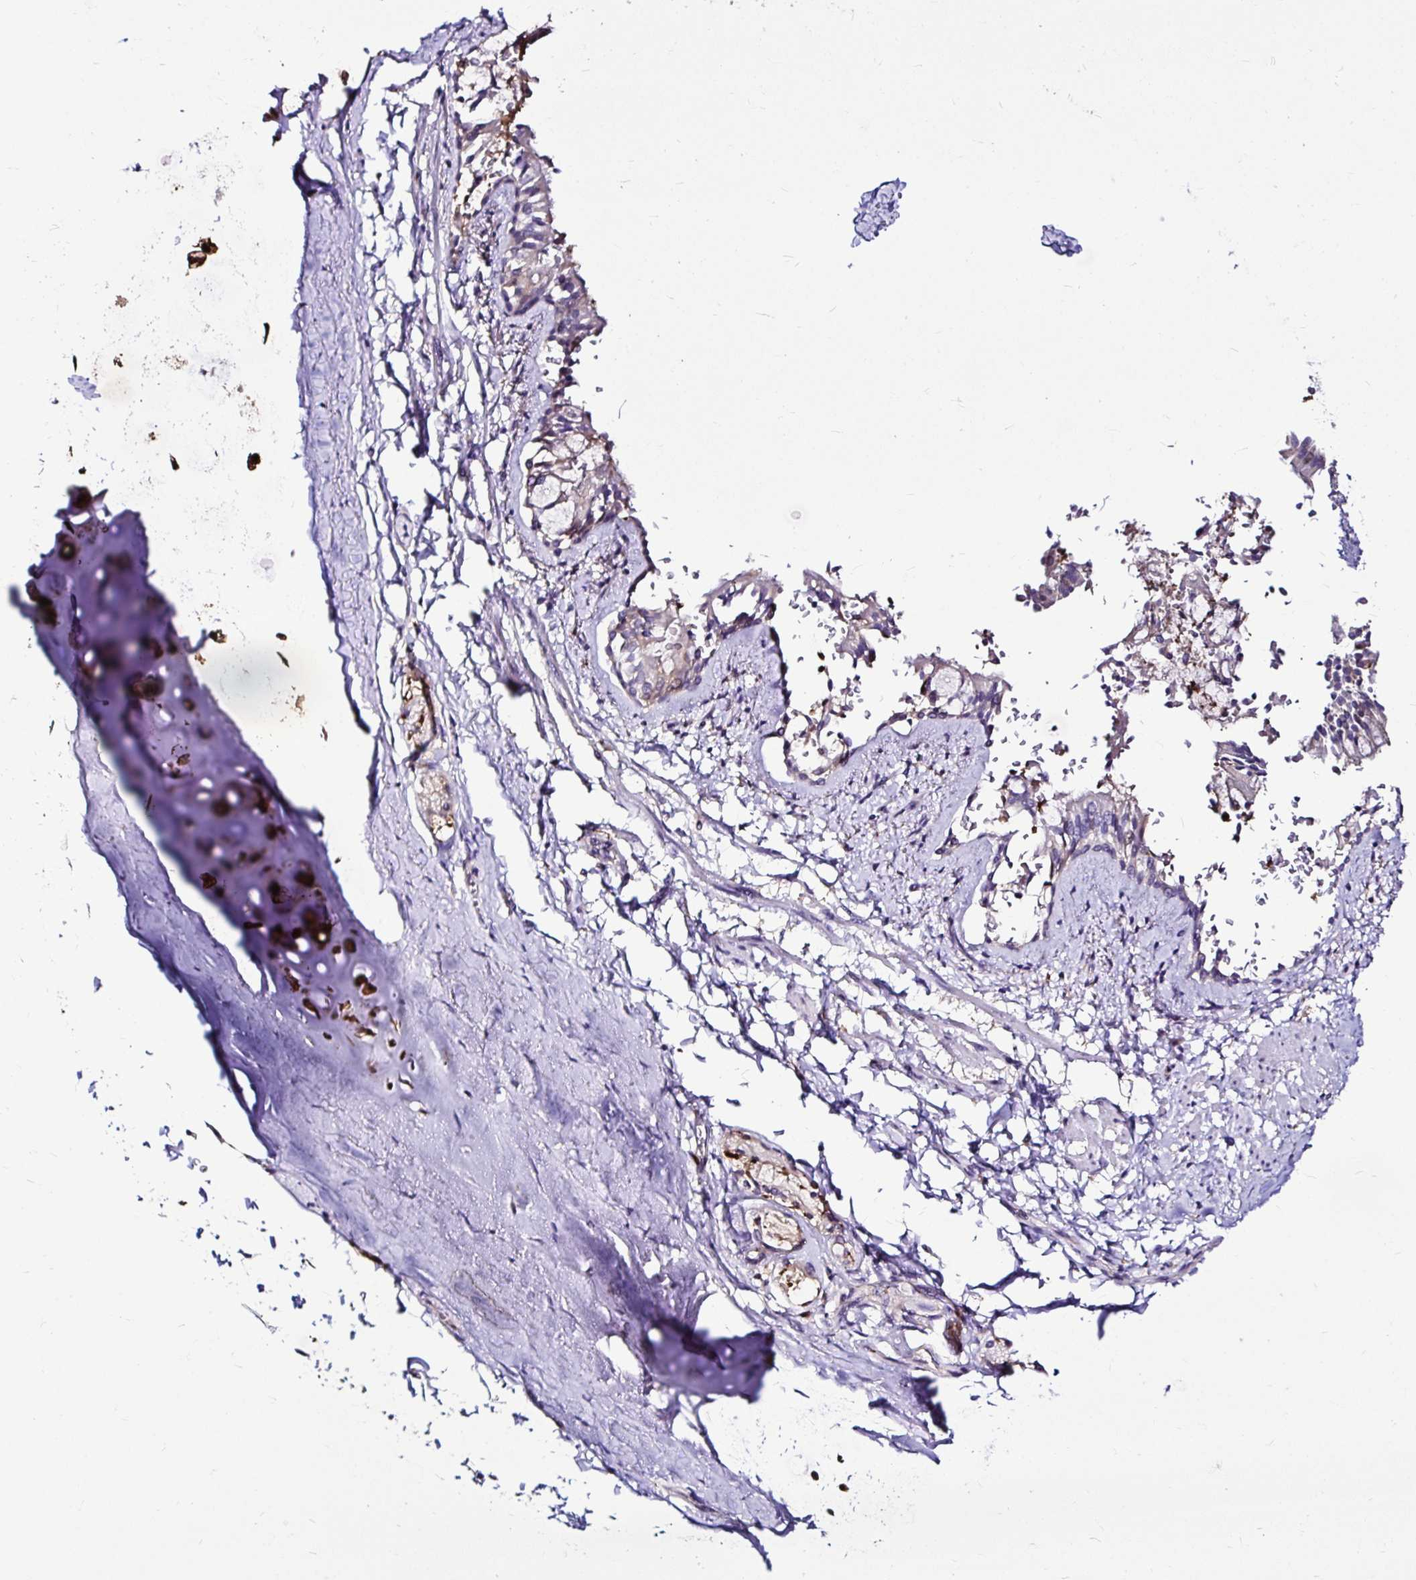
{"staining": {"intensity": "moderate", "quantity": "<25%", "location": "cytoplasmic/membranous"}, "tissue": "adipose tissue", "cell_type": "Adipocytes", "image_type": "normal", "snomed": [{"axis": "morphology", "description": "Normal tissue, NOS"}, {"axis": "topography", "description": "Cartilage tissue"}, {"axis": "topography", "description": "Bronchus"}, {"axis": "topography", "description": "Peripheral nerve tissue"}], "caption": "Moderate cytoplasmic/membranous protein staining is identified in about <25% of adipocytes in adipose tissue. Nuclei are stained in blue.", "gene": "IDH1", "patient": {"sex": "male", "age": 67}}